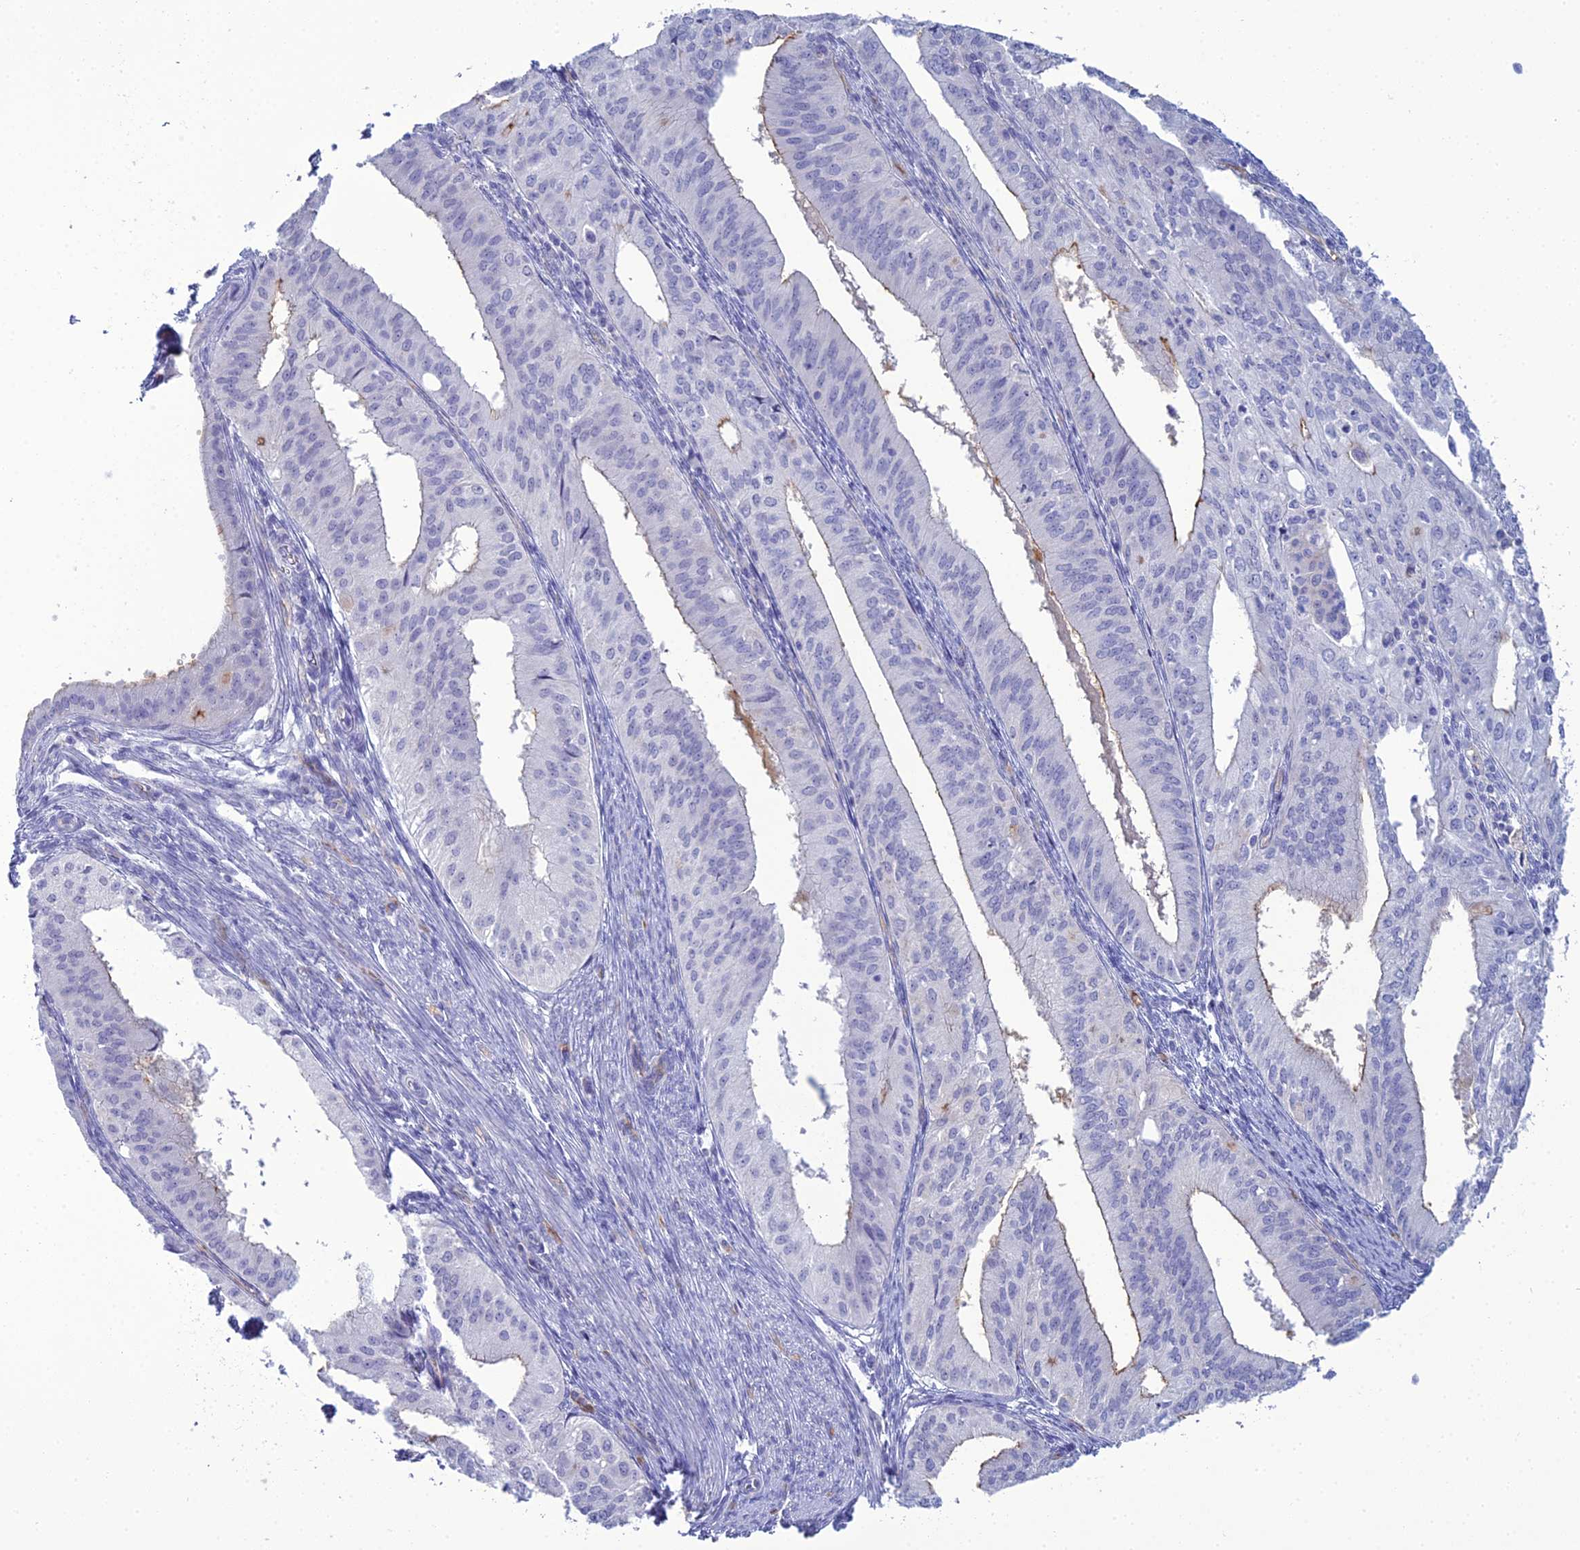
{"staining": {"intensity": "negative", "quantity": "none", "location": "none"}, "tissue": "endometrial cancer", "cell_type": "Tumor cells", "image_type": "cancer", "snomed": [{"axis": "morphology", "description": "Adenocarcinoma, NOS"}, {"axis": "topography", "description": "Endometrium"}], "caption": "High magnification brightfield microscopy of endometrial cancer stained with DAB (3,3'-diaminobenzidine) (brown) and counterstained with hematoxylin (blue): tumor cells show no significant staining.", "gene": "ACE", "patient": {"sex": "female", "age": 50}}